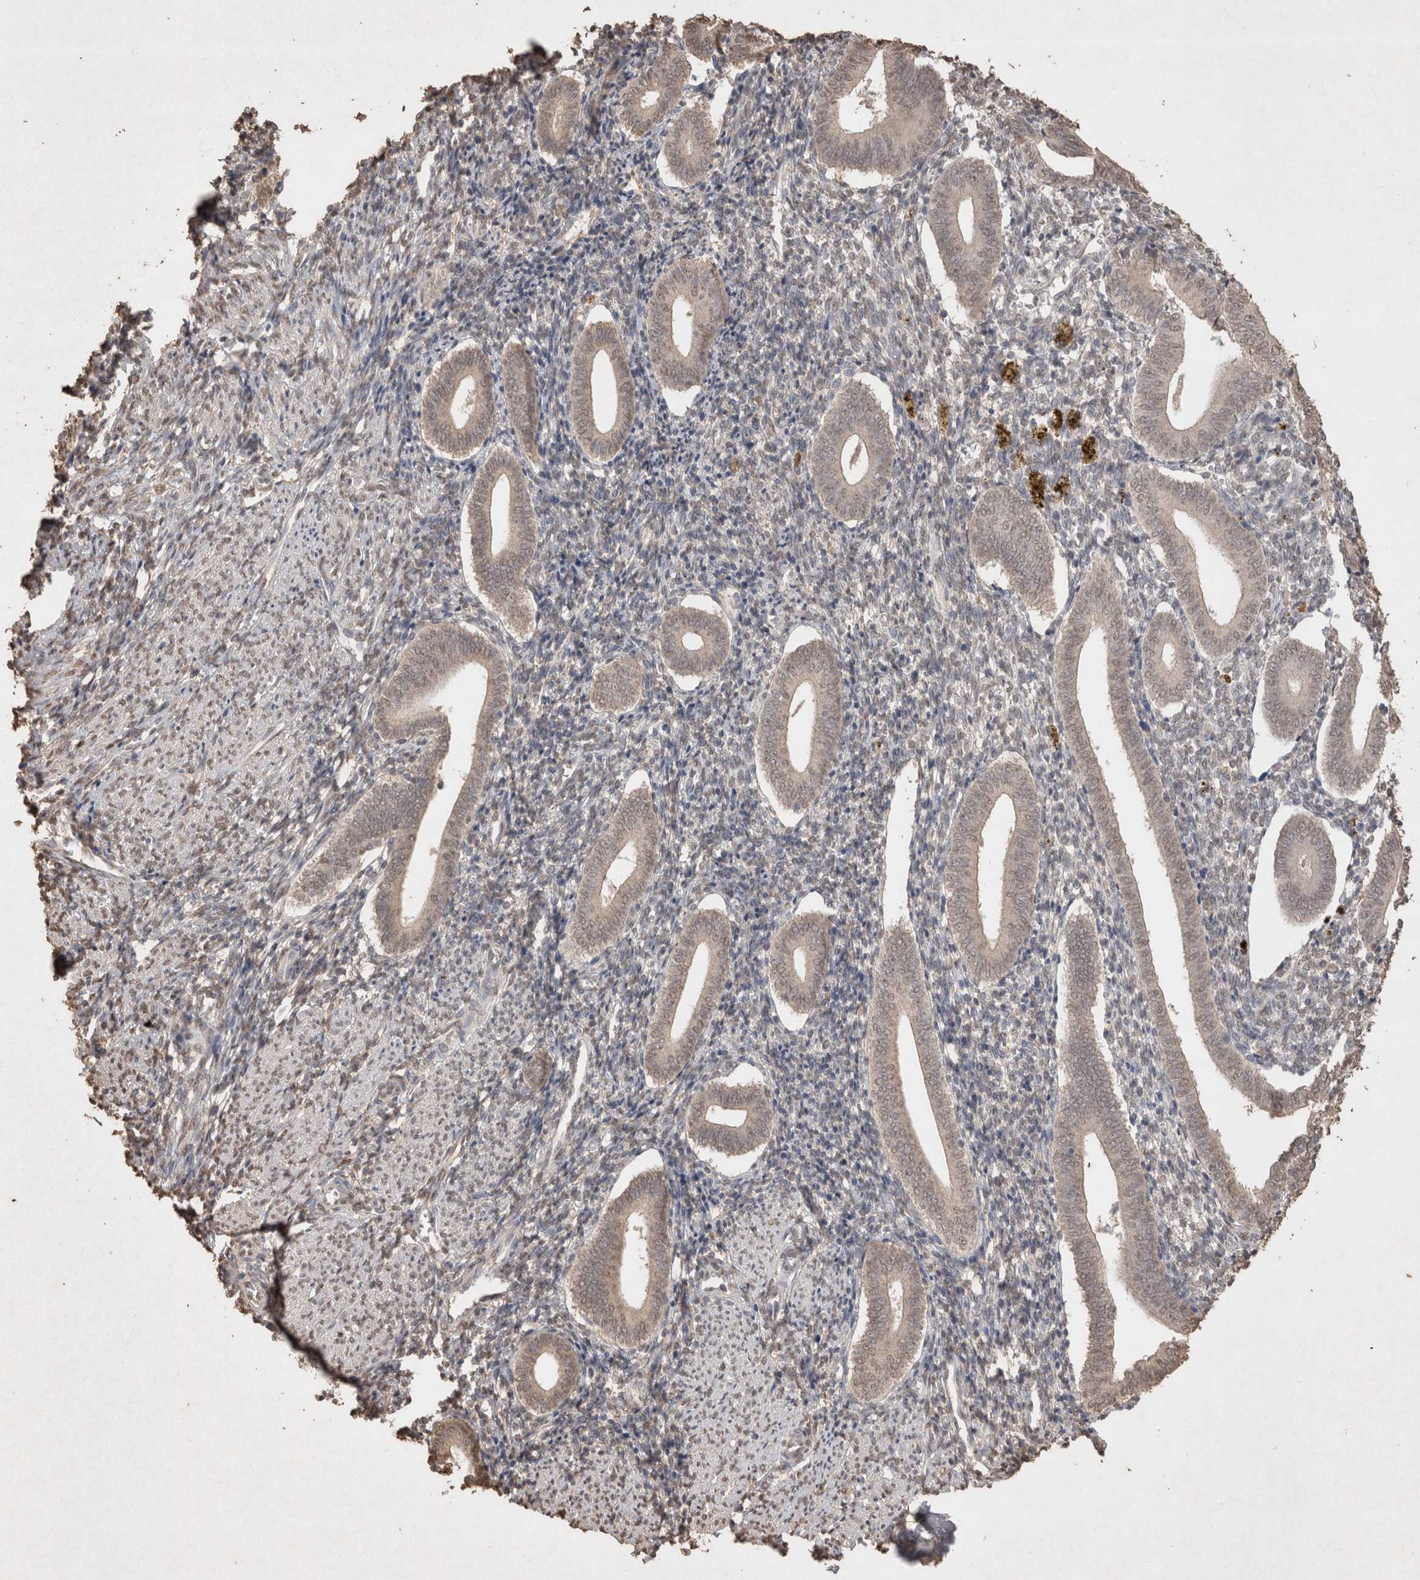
{"staining": {"intensity": "weak", "quantity": "25%-75%", "location": "nuclear"}, "tissue": "endometrium", "cell_type": "Cells in endometrial stroma", "image_type": "normal", "snomed": [{"axis": "morphology", "description": "Normal tissue, NOS"}, {"axis": "topography", "description": "Uterus"}, {"axis": "topography", "description": "Endometrium"}], "caption": "Weak nuclear positivity is seen in about 25%-75% of cells in endometrial stroma in normal endometrium.", "gene": "MLX", "patient": {"sex": "female", "age": 33}}